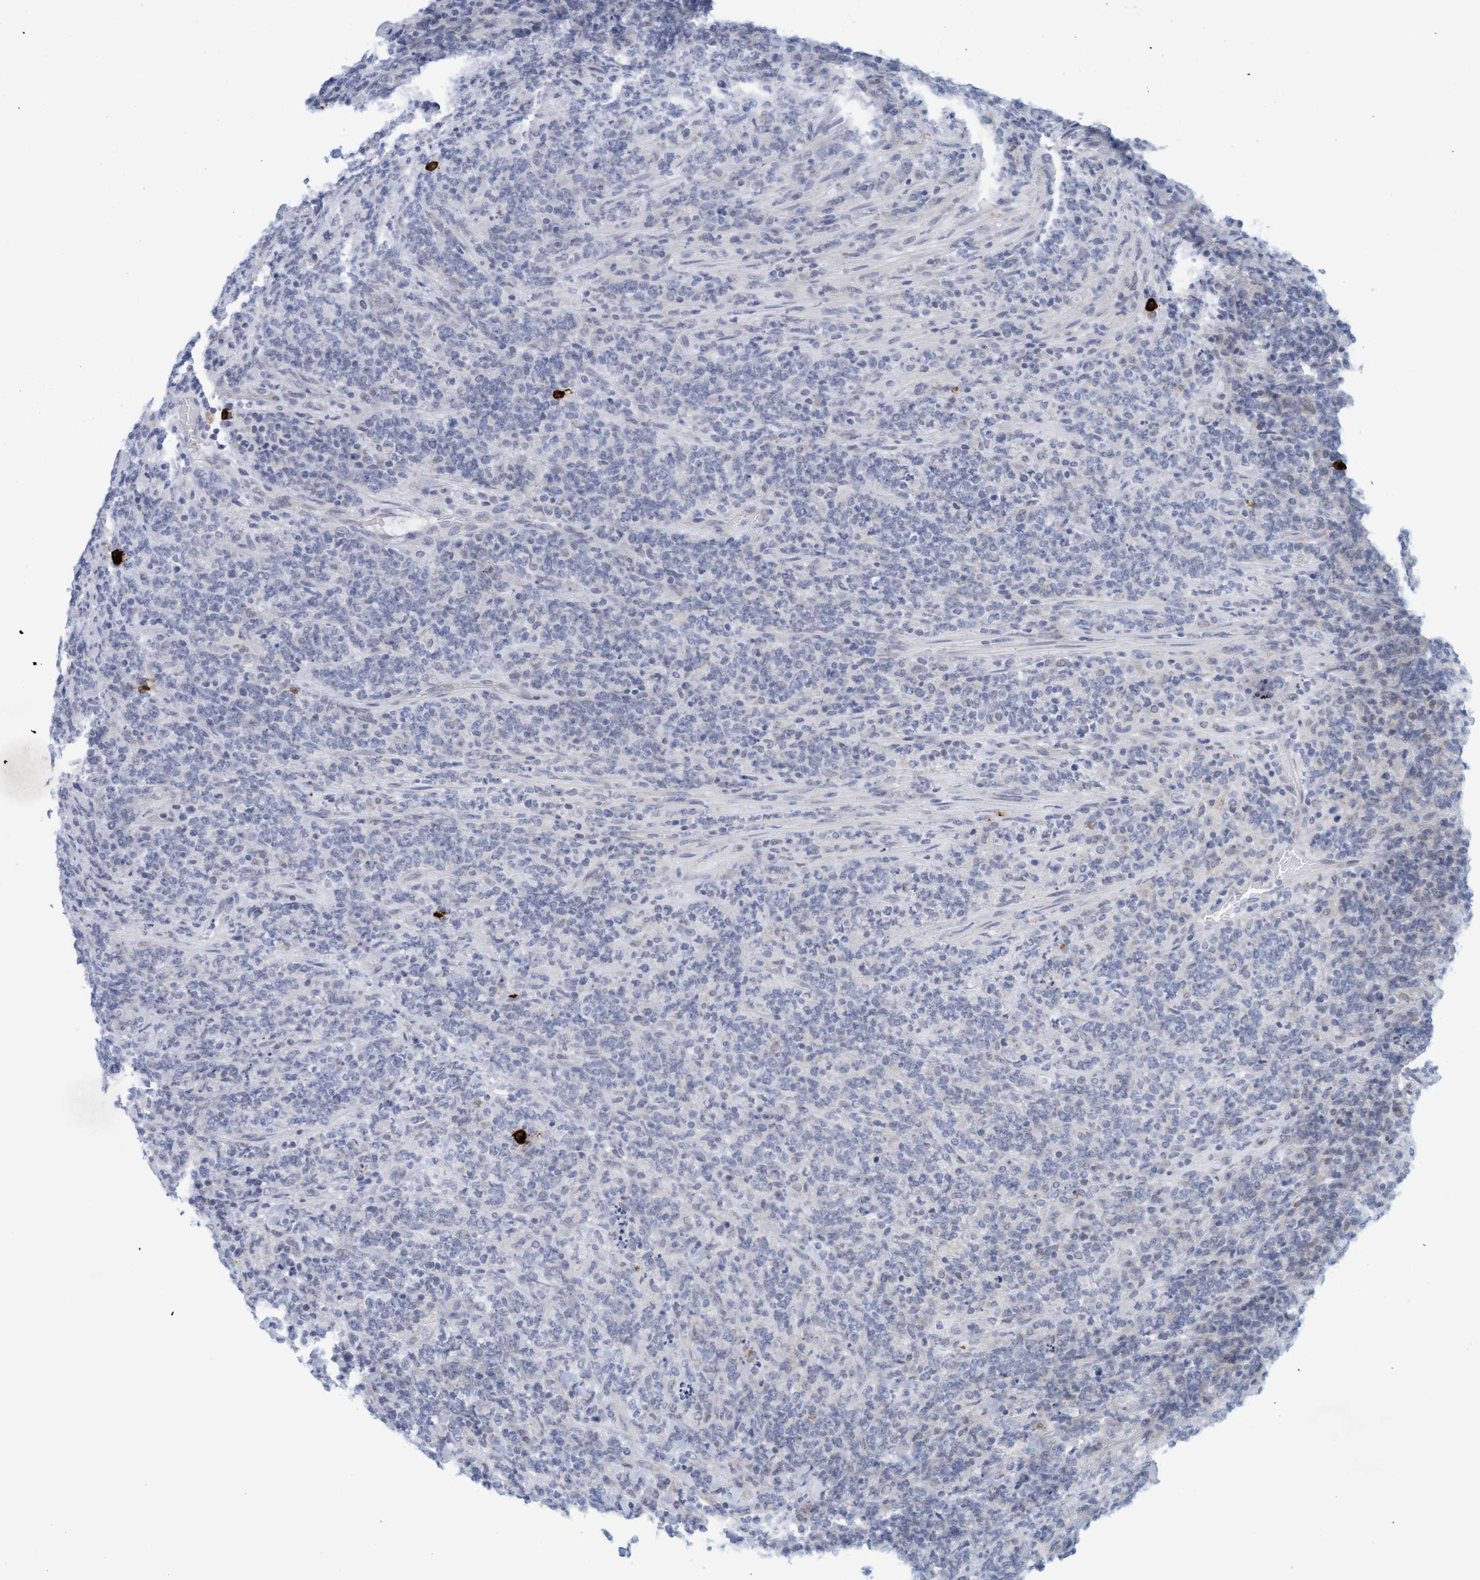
{"staining": {"intensity": "negative", "quantity": "none", "location": "none"}, "tissue": "lymphoma", "cell_type": "Tumor cells", "image_type": "cancer", "snomed": [{"axis": "morphology", "description": "Malignant lymphoma, non-Hodgkin's type, High grade"}, {"axis": "topography", "description": "Soft tissue"}], "caption": "The IHC image has no significant staining in tumor cells of malignant lymphoma, non-Hodgkin's type (high-grade) tissue. (Immunohistochemistry (ihc), brightfield microscopy, high magnification).", "gene": "CPA3", "patient": {"sex": "male", "age": 18}}